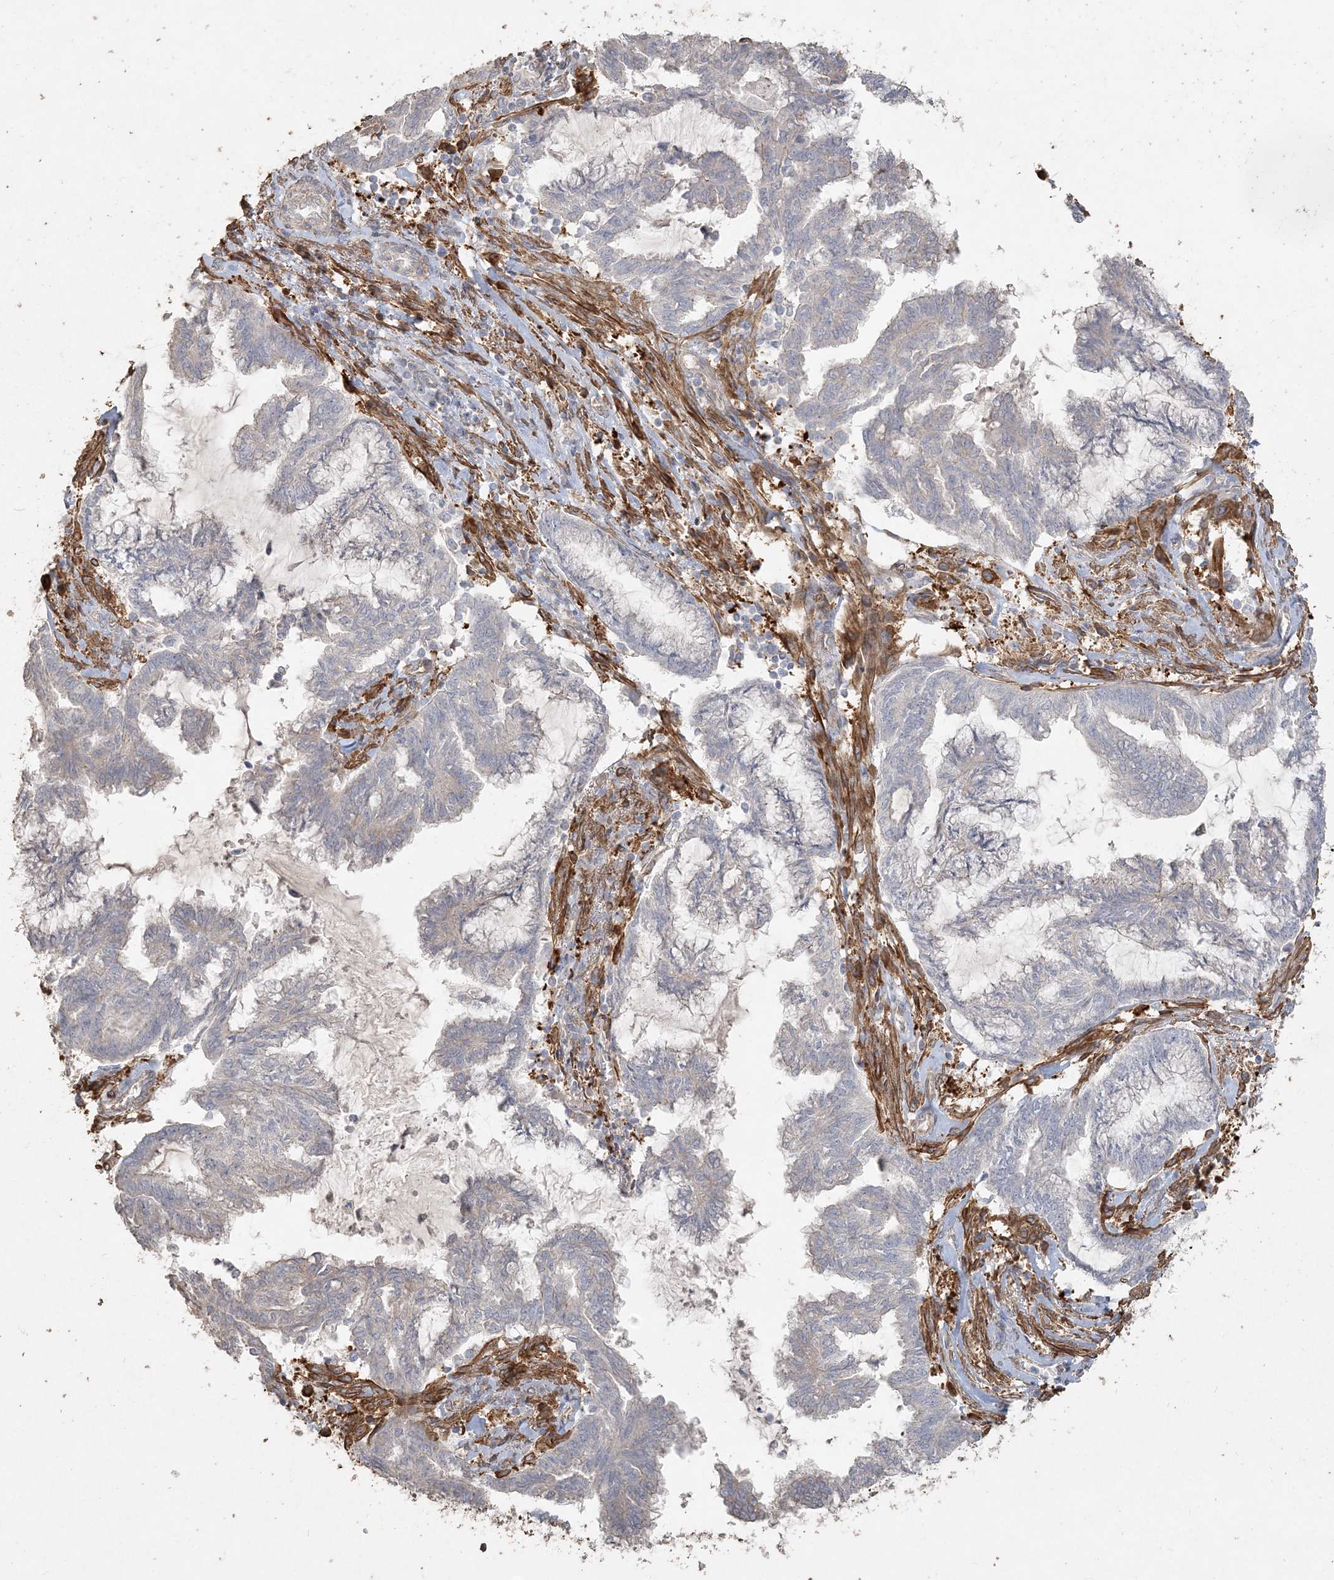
{"staining": {"intensity": "negative", "quantity": "none", "location": "none"}, "tissue": "endometrial cancer", "cell_type": "Tumor cells", "image_type": "cancer", "snomed": [{"axis": "morphology", "description": "Adenocarcinoma, NOS"}, {"axis": "topography", "description": "Endometrium"}], "caption": "This is a histopathology image of IHC staining of endometrial cancer (adenocarcinoma), which shows no expression in tumor cells. Nuclei are stained in blue.", "gene": "RNF145", "patient": {"sex": "female", "age": 86}}